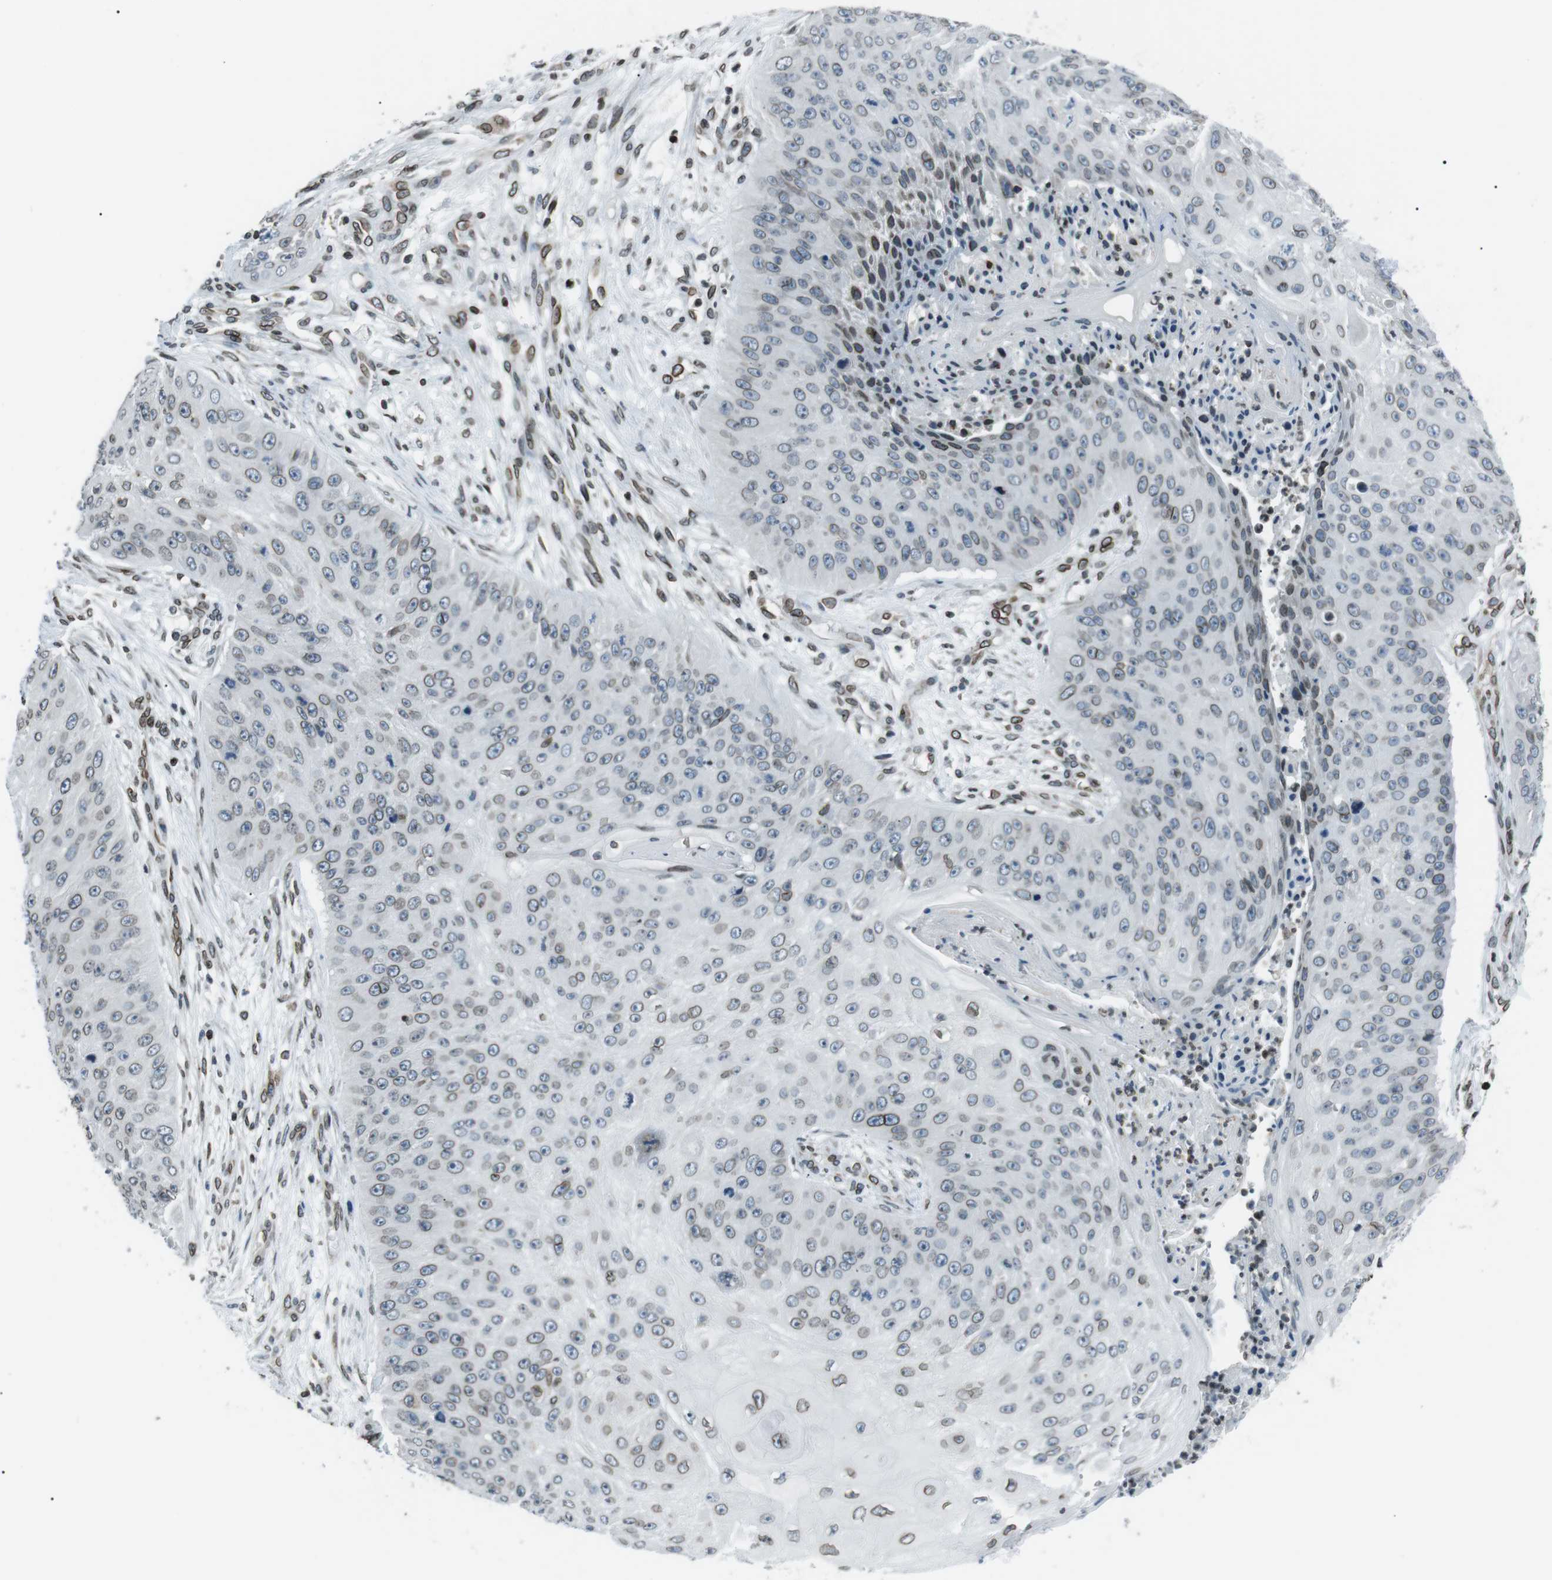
{"staining": {"intensity": "weak", "quantity": "25%-75%", "location": "cytoplasmic/membranous,nuclear"}, "tissue": "skin cancer", "cell_type": "Tumor cells", "image_type": "cancer", "snomed": [{"axis": "morphology", "description": "Squamous cell carcinoma, NOS"}, {"axis": "topography", "description": "Skin"}], "caption": "Immunohistochemical staining of squamous cell carcinoma (skin) demonstrates weak cytoplasmic/membranous and nuclear protein positivity in about 25%-75% of tumor cells. (IHC, brightfield microscopy, high magnification).", "gene": "TMX4", "patient": {"sex": "female", "age": 80}}